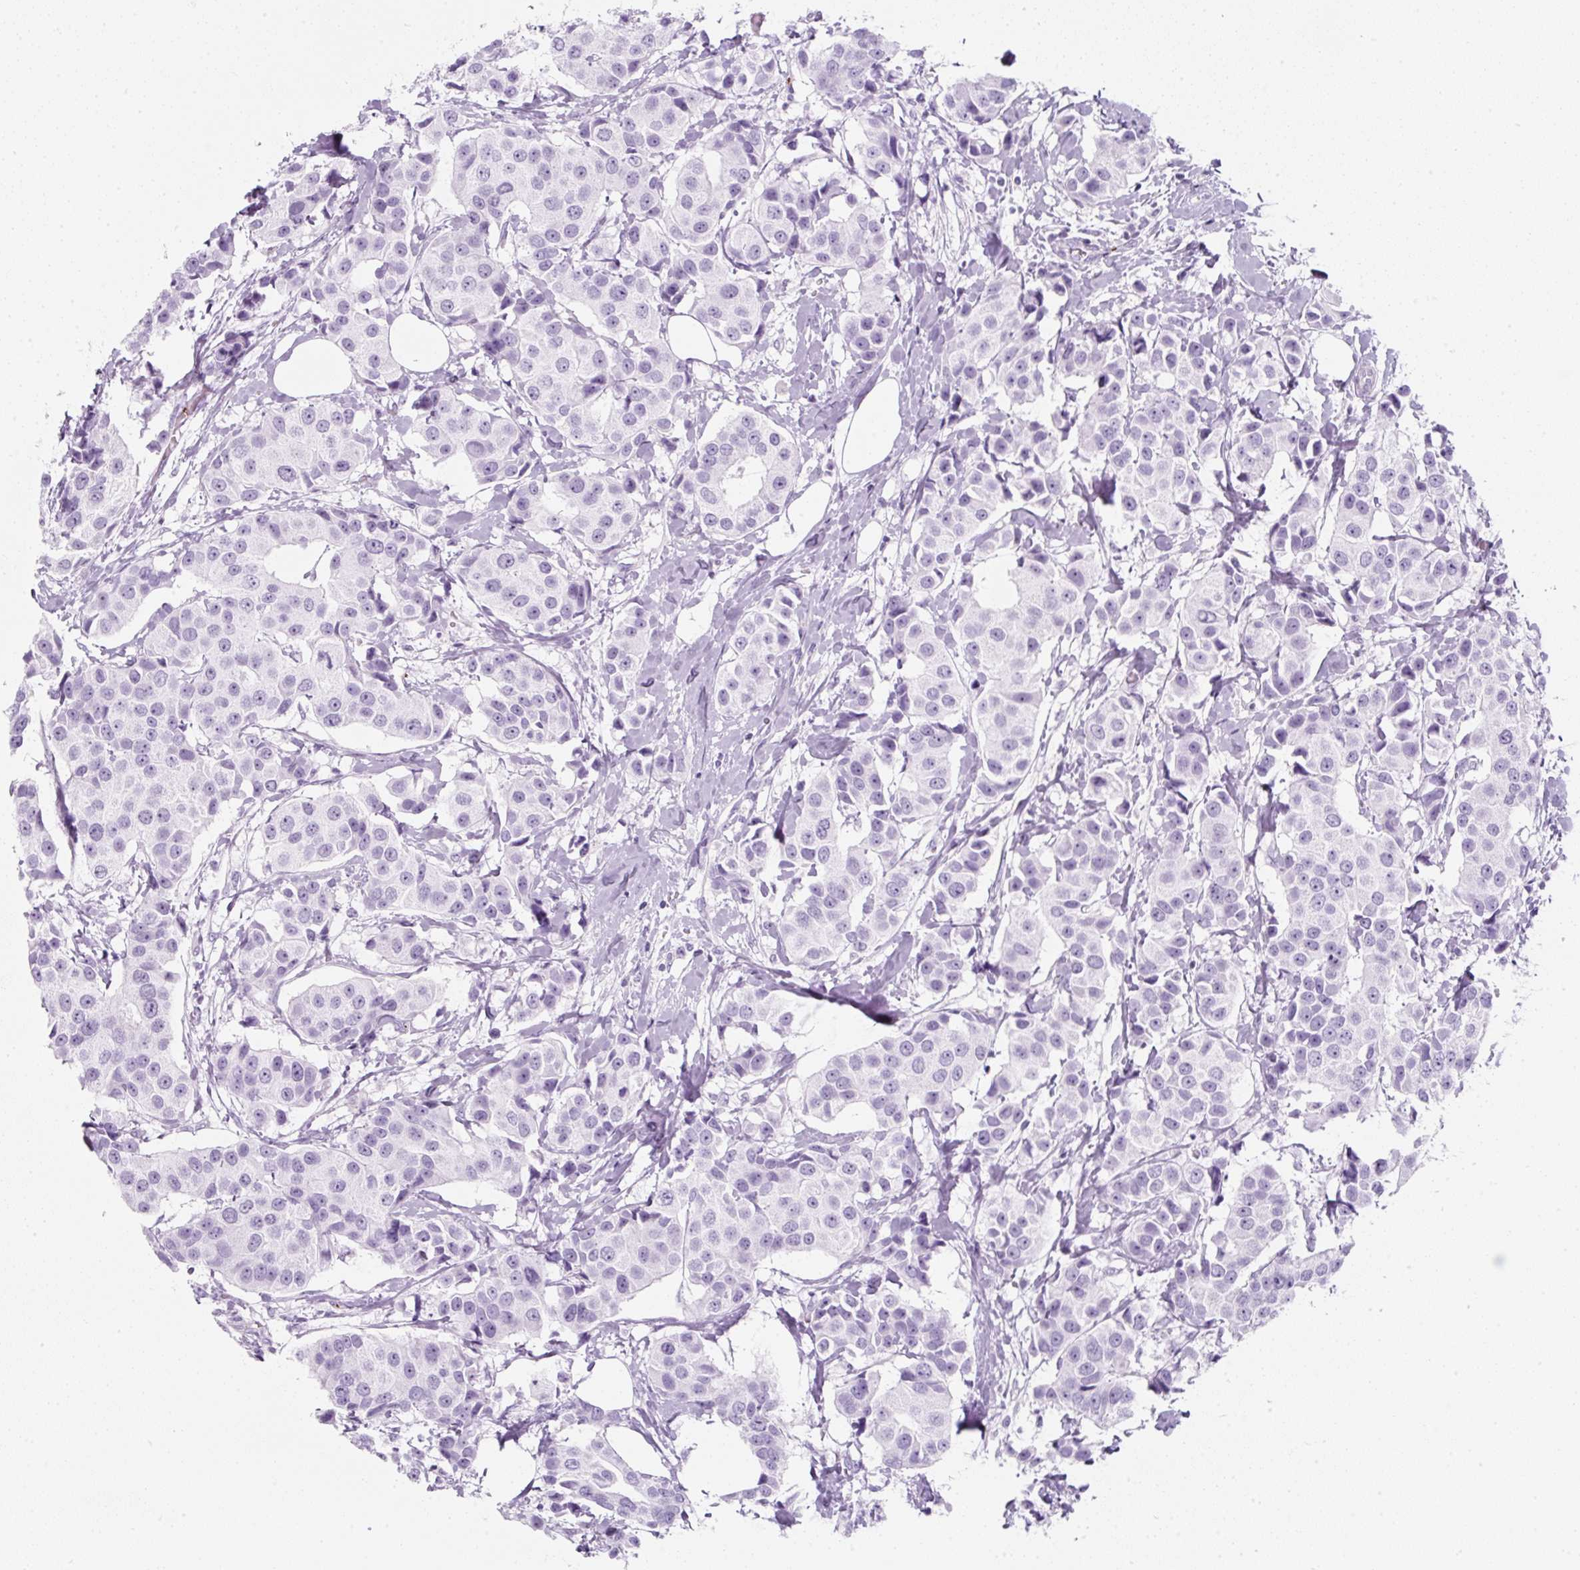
{"staining": {"intensity": "negative", "quantity": "none", "location": "none"}, "tissue": "breast cancer", "cell_type": "Tumor cells", "image_type": "cancer", "snomed": [{"axis": "morphology", "description": "Normal tissue, NOS"}, {"axis": "morphology", "description": "Duct carcinoma"}, {"axis": "topography", "description": "Breast"}], "caption": "Immunohistochemistry photomicrograph of breast cancer (infiltrating ductal carcinoma) stained for a protein (brown), which exhibits no expression in tumor cells.", "gene": "PF4V1", "patient": {"sex": "female", "age": 39}}